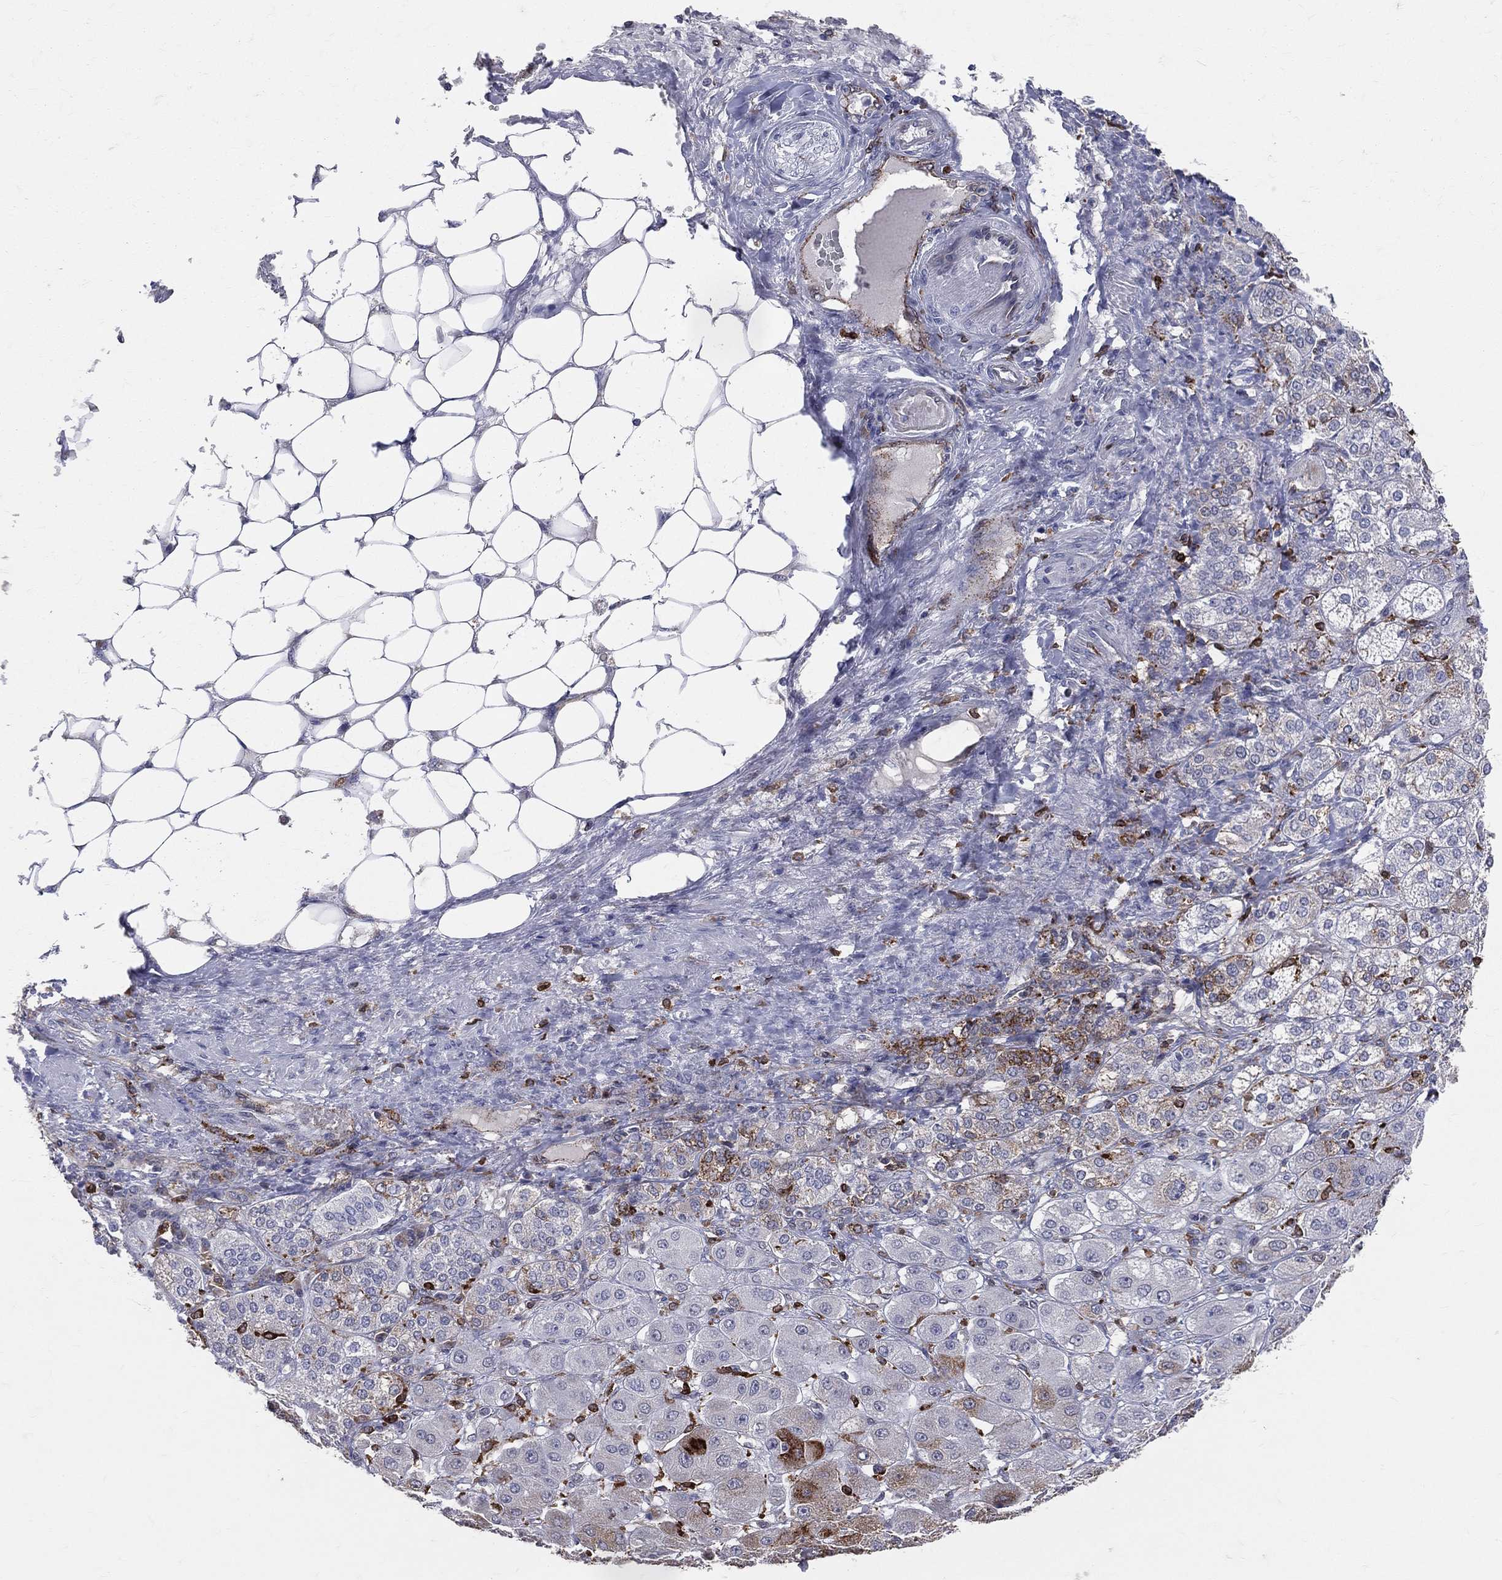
{"staining": {"intensity": "moderate", "quantity": "<25%", "location": "cytoplasmic/membranous"}, "tissue": "adrenal gland", "cell_type": "Glandular cells", "image_type": "normal", "snomed": [{"axis": "morphology", "description": "Normal tissue, NOS"}, {"axis": "topography", "description": "Adrenal gland"}], "caption": "Protein staining demonstrates moderate cytoplasmic/membranous staining in approximately <25% of glandular cells in unremarkable adrenal gland.", "gene": "CD74", "patient": {"sex": "male", "age": 70}}